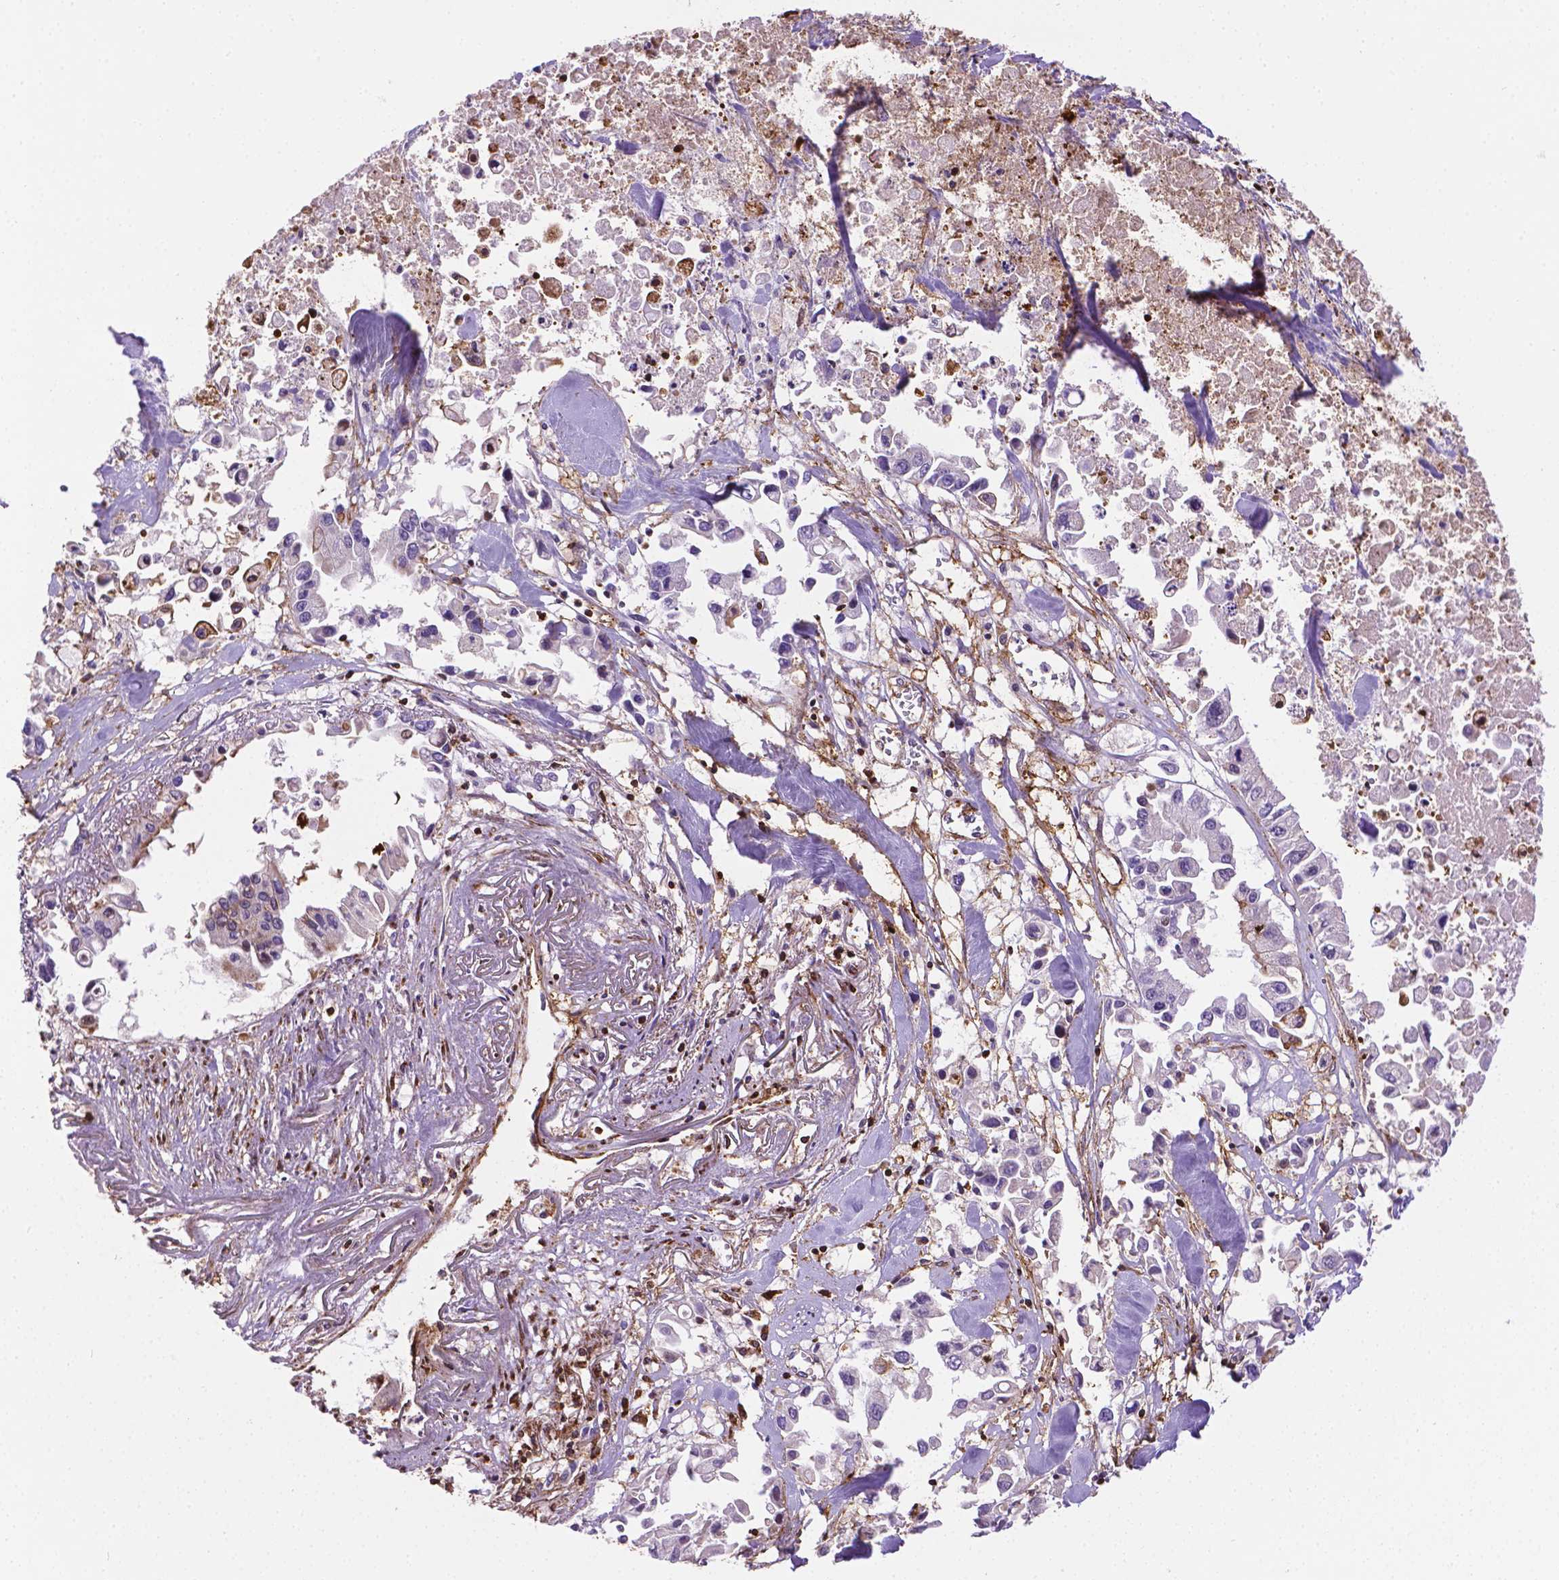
{"staining": {"intensity": "negative", "quantity": "none", "location": "none"}, "tissue": "pancreatic cancer", "cell_type": "Tumor cells", "image_type": "cancer", "snomed": [{"axis": "morphology", "description": "Adenocarcinoma, NOS"}, {"axis": "topography", "description": "Pancreas"}], "caption": "Tumor cells show no significant protein positivity in adenocarcinoma (pancreatic).", "gene": "ACAD10", "patient": {"sex": "female", "age": 83}}